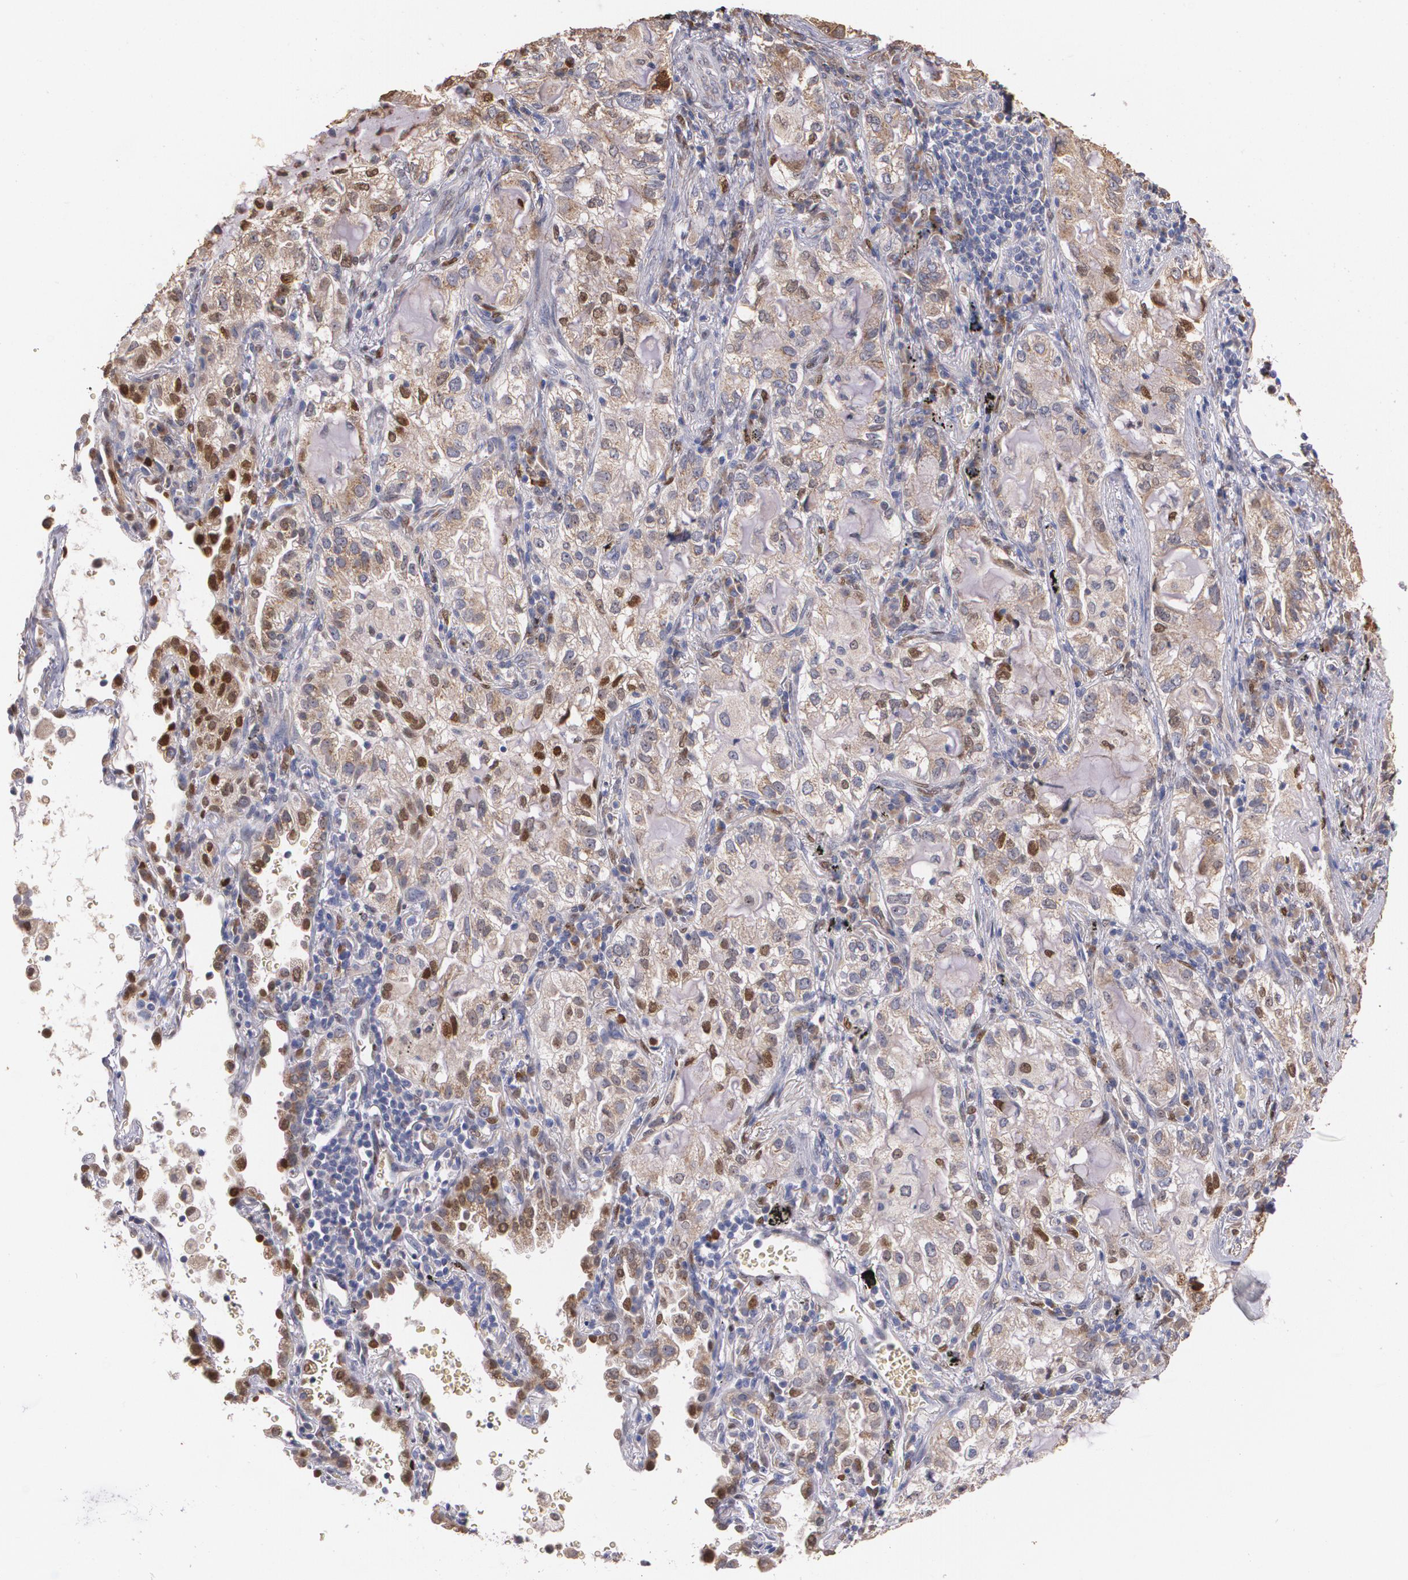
{"staining": {"intensity": "moderate", "quantity": ">75%", "location": "cytoplasmic/membranous"}, "tissue": "lung cancer", "cell_type": "Tumor cells", "image_type": "cancer", "snomed": [{"axis": "morphology", "description": "Adenocarcinoma, NOS"}, {"axis": "topography", "description": "Lung"}], "caption": "Immunohistochemistry (DAB (3,3'-diaminobenzidine)) staining of human lung adenocarcinoma demonstrates moderate cytoplasmic/membranous protein staining in approximately >75% of tumor cells.", "gene": "ATF3", "patient": {"sex": "female", "age": 50}}